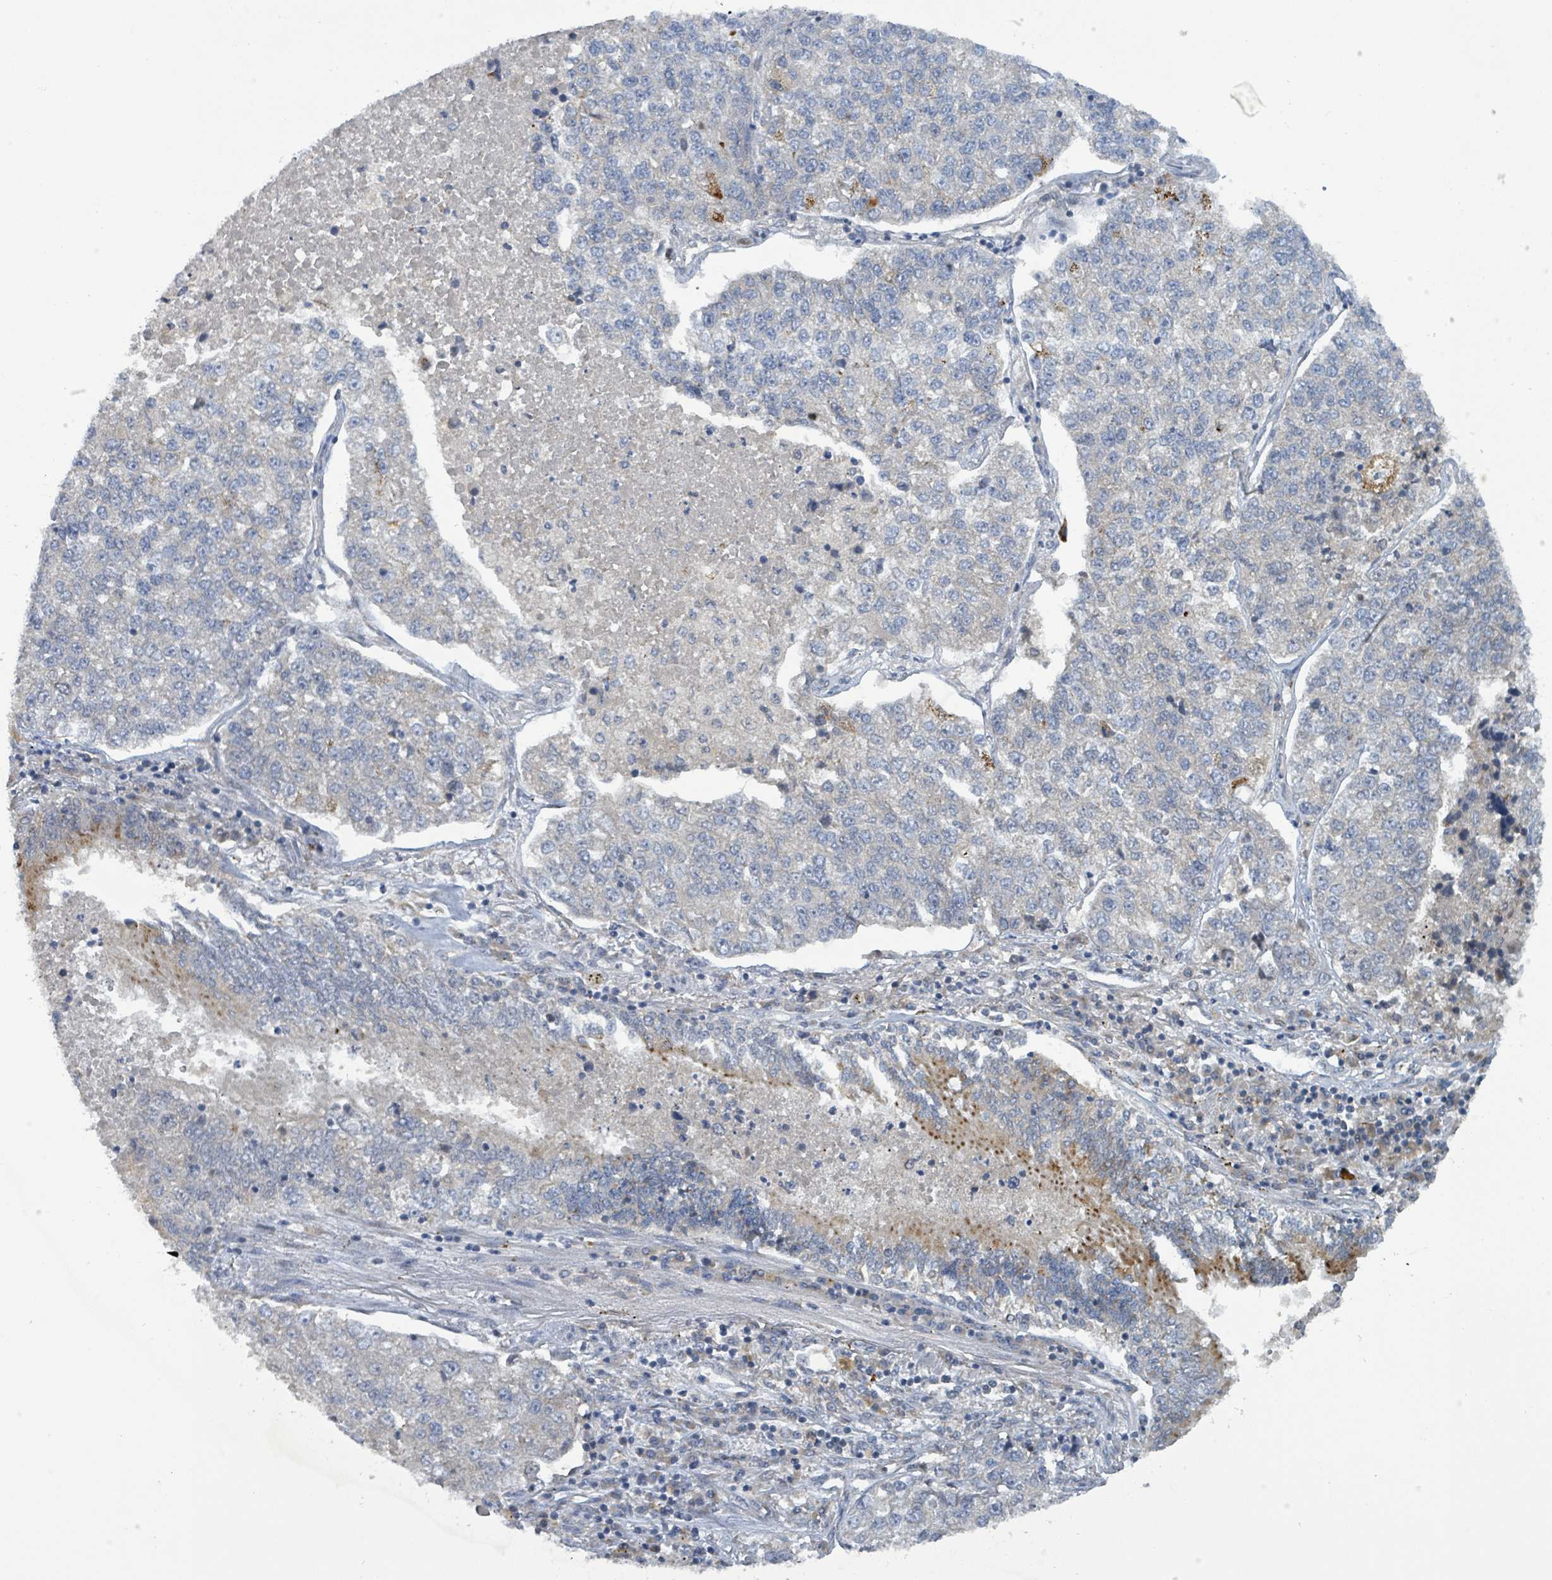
{"staining": {"intensity": "negative", "quantity": "none", "location": "none"}, "tissue": "lung cancer", "cell_type": "Tumor cells", "image_type": "cancer", "snomed": [{"axis": "morphology", "description": "Adenocarcinoma, NOS"}, {"axis": "topography", "description": "Lung"}], "caption": "Tumor cells are negative for brown protein staining in adenocarcinoma (lung).", "gene": "CCDC121", "patient": {"sex": "male", "age": 49}}